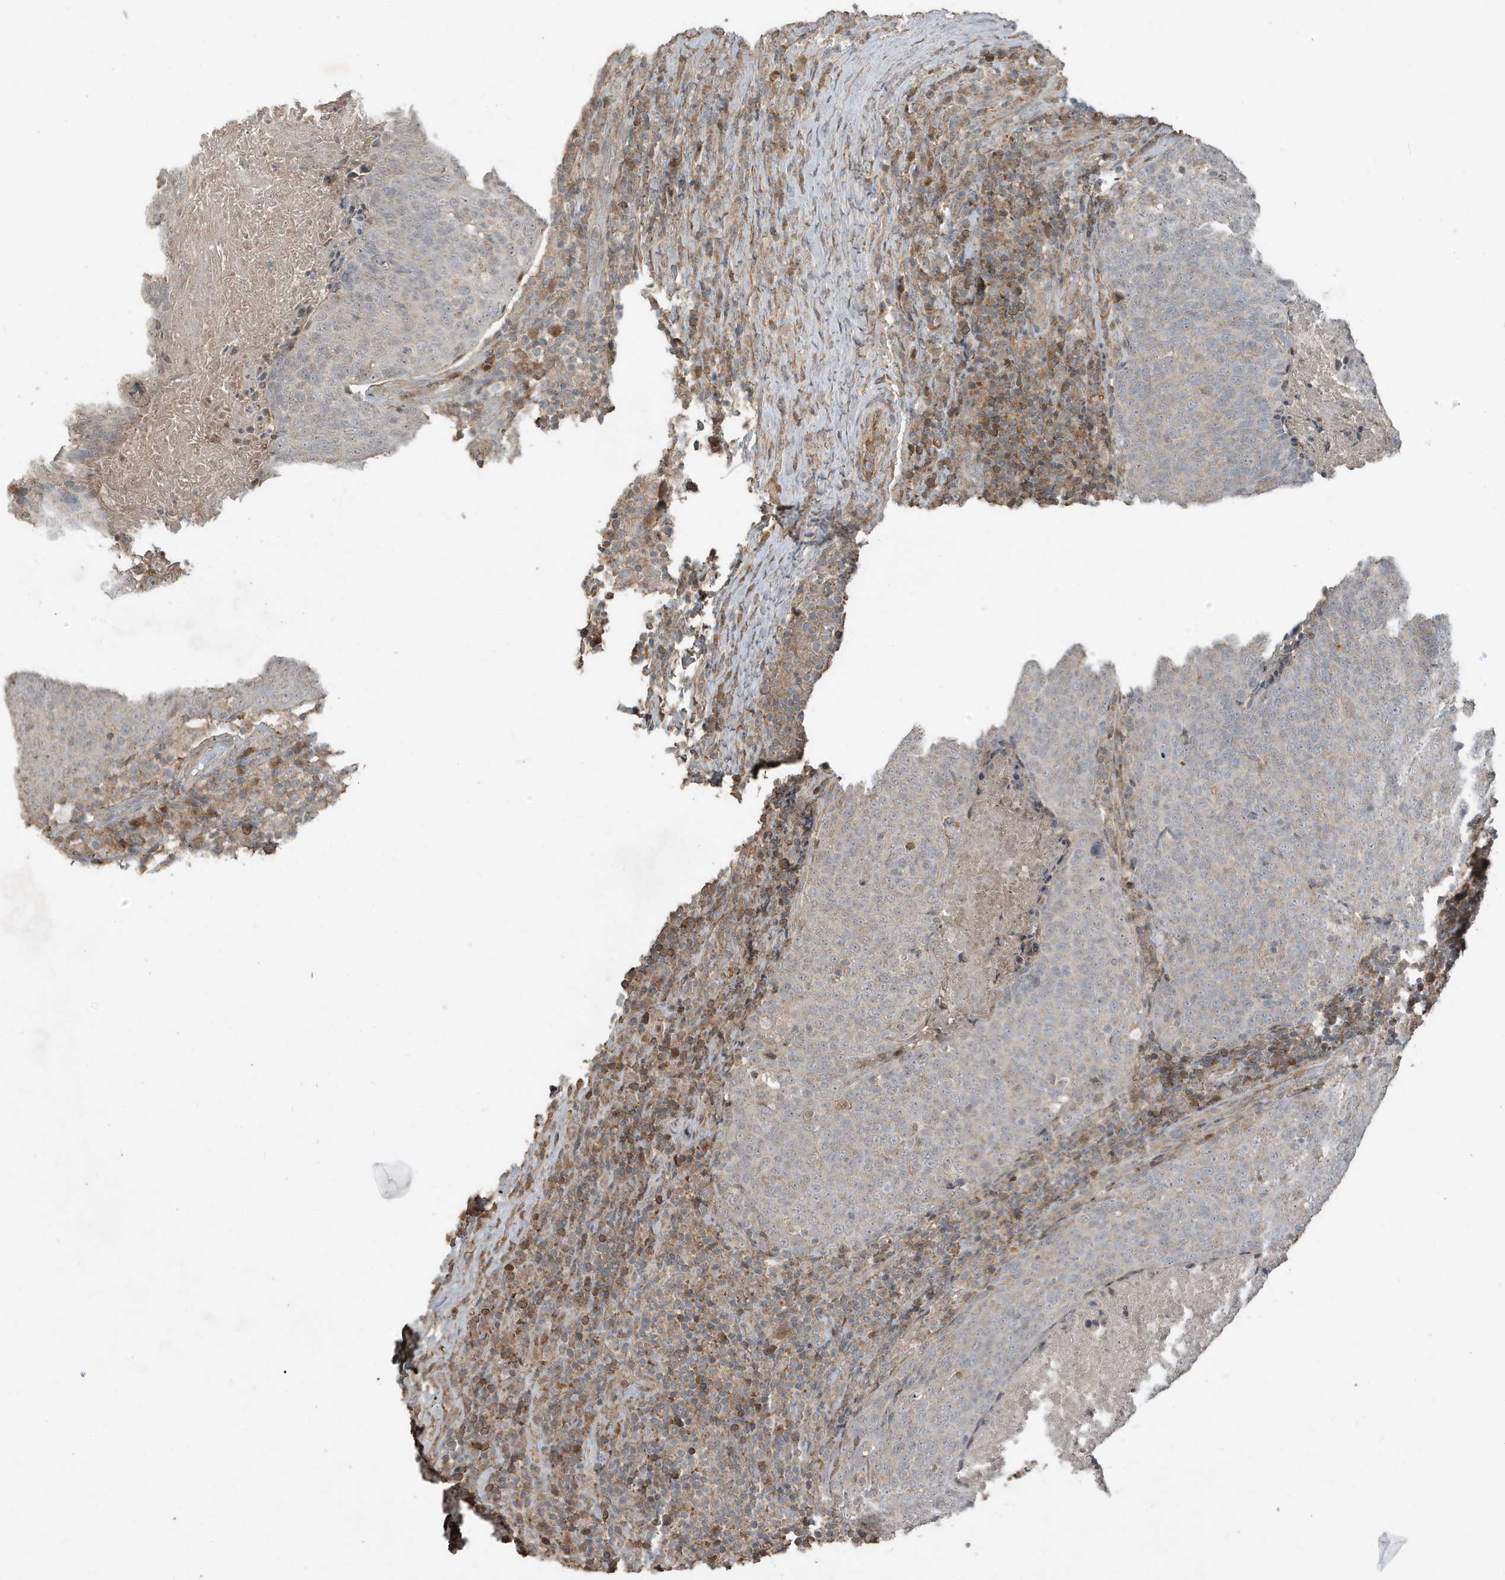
{"staining": {"intensity": "negative", "quantity": "none", "location": "none"}, "tissue": "head and neck cancer", "cell_type": "Tumor cells", "image_type": "cancer", "snomed": [{"axis": "morphology", "description": "Squamous cell carcinoma, NOS"}, {"axis": "morphology", "description": "Squamous cell carcinoma, metastatic, NOS"}, {"axis": "topography", "description": "Lymph node"}, {"axis": "topography", "description": "Head-Neck"}], "caption": "Tumor cells show no significant positivity in head and neck cancer (squamous cell carcinoma). Brightfield microscopy of immunohistochemistry stained with DAB (brown) and hematoxylin (blue), captured at high magnification.", "gene": "PRRT3", "patient": {"sex": "male", "age": 62}}